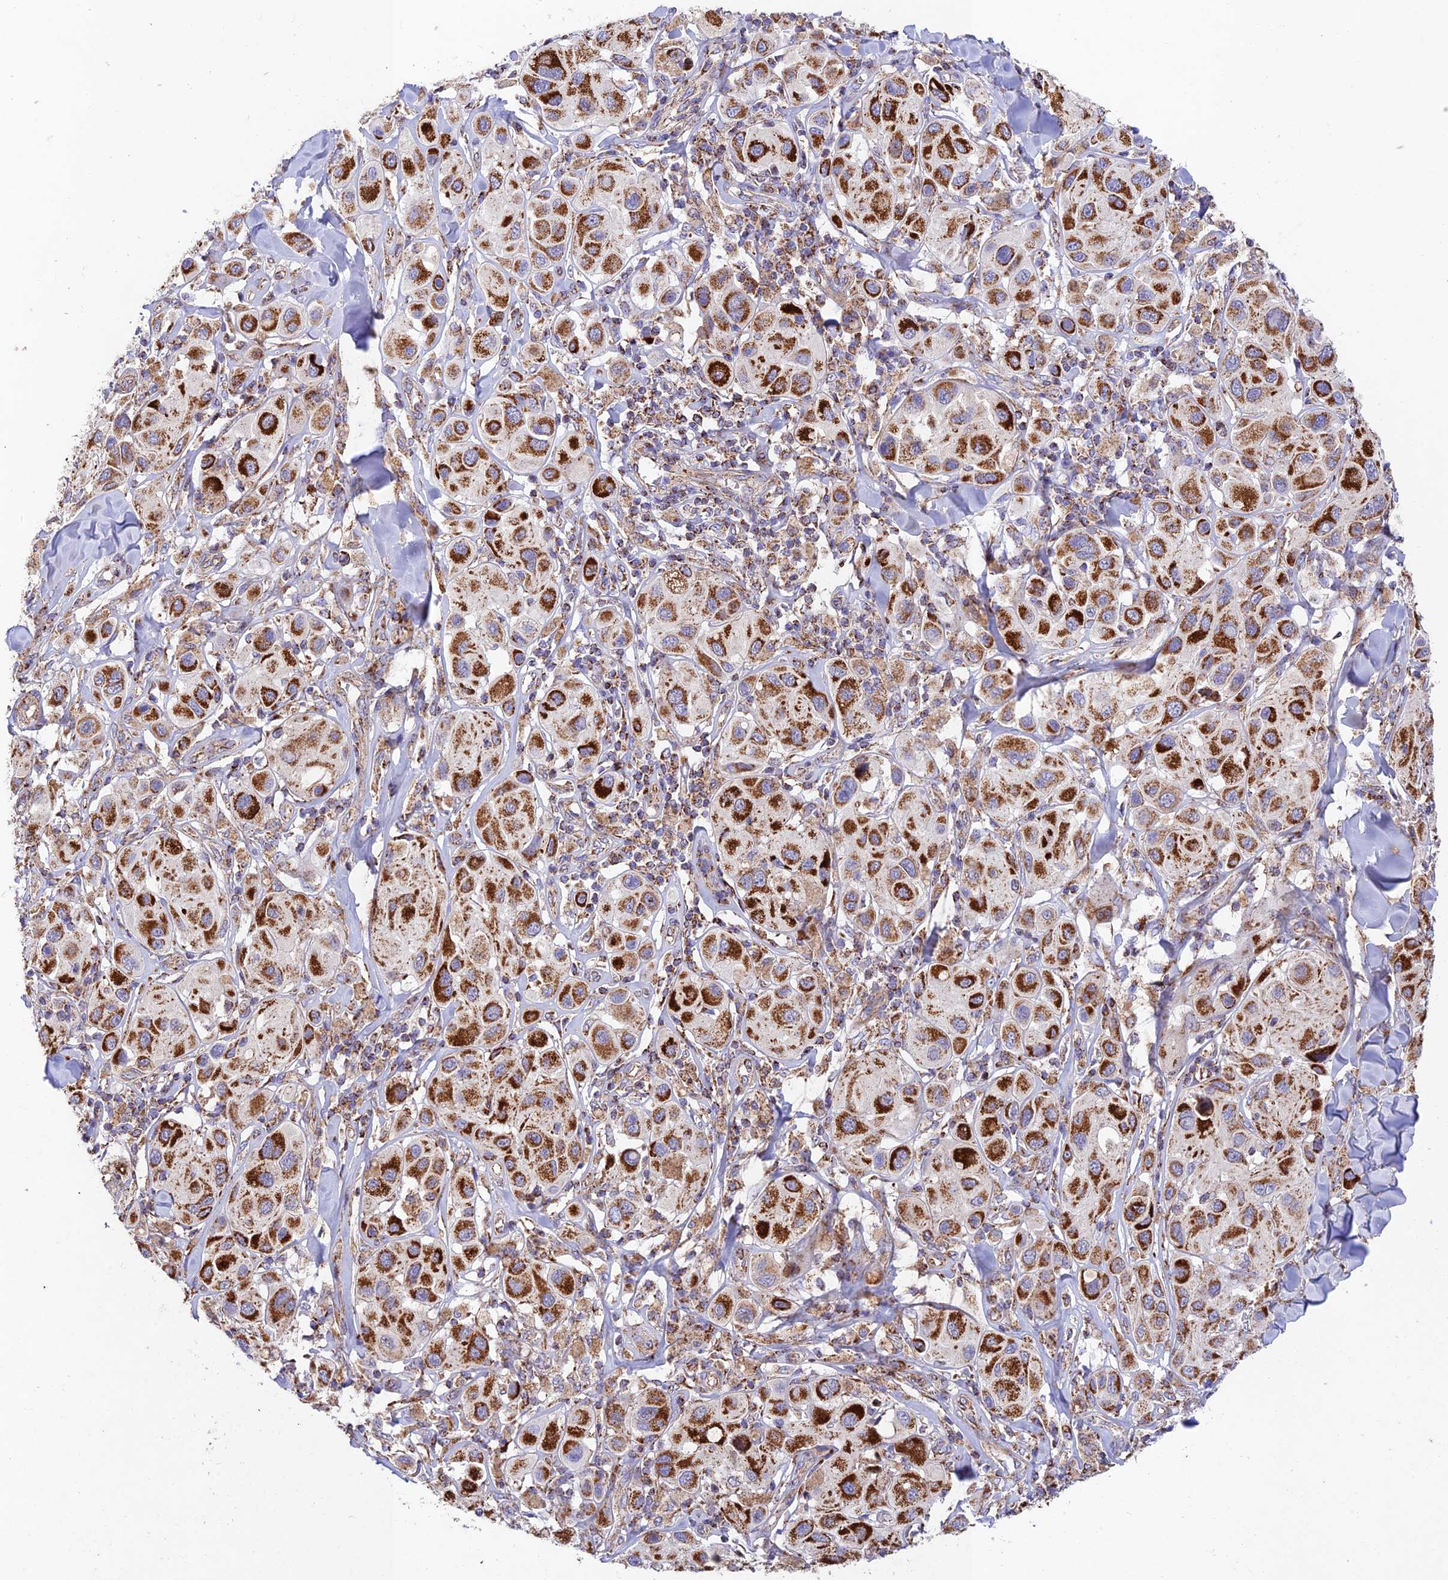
{"staining": {"intensity": "strong", "quantity": ">75%", "location": "cytoplasmic/membranous"}, "tissue": "melanoma", "cell_type": "Tumor cells", "image_type": "cancer", "snomed": [{"axis": "morphology", "description": "Malignant melanoma, Metastatic site"}, {"axis": "topography", "description": "Skin"}], "caption": "This image reveals immunohistochemistry staining of melanoma, with high strong cytoplasmic/membranous positivity in about >75% of tumor cells.", "gene": "KHDC3L", "patient": {"sex": "male", "age": 41}}